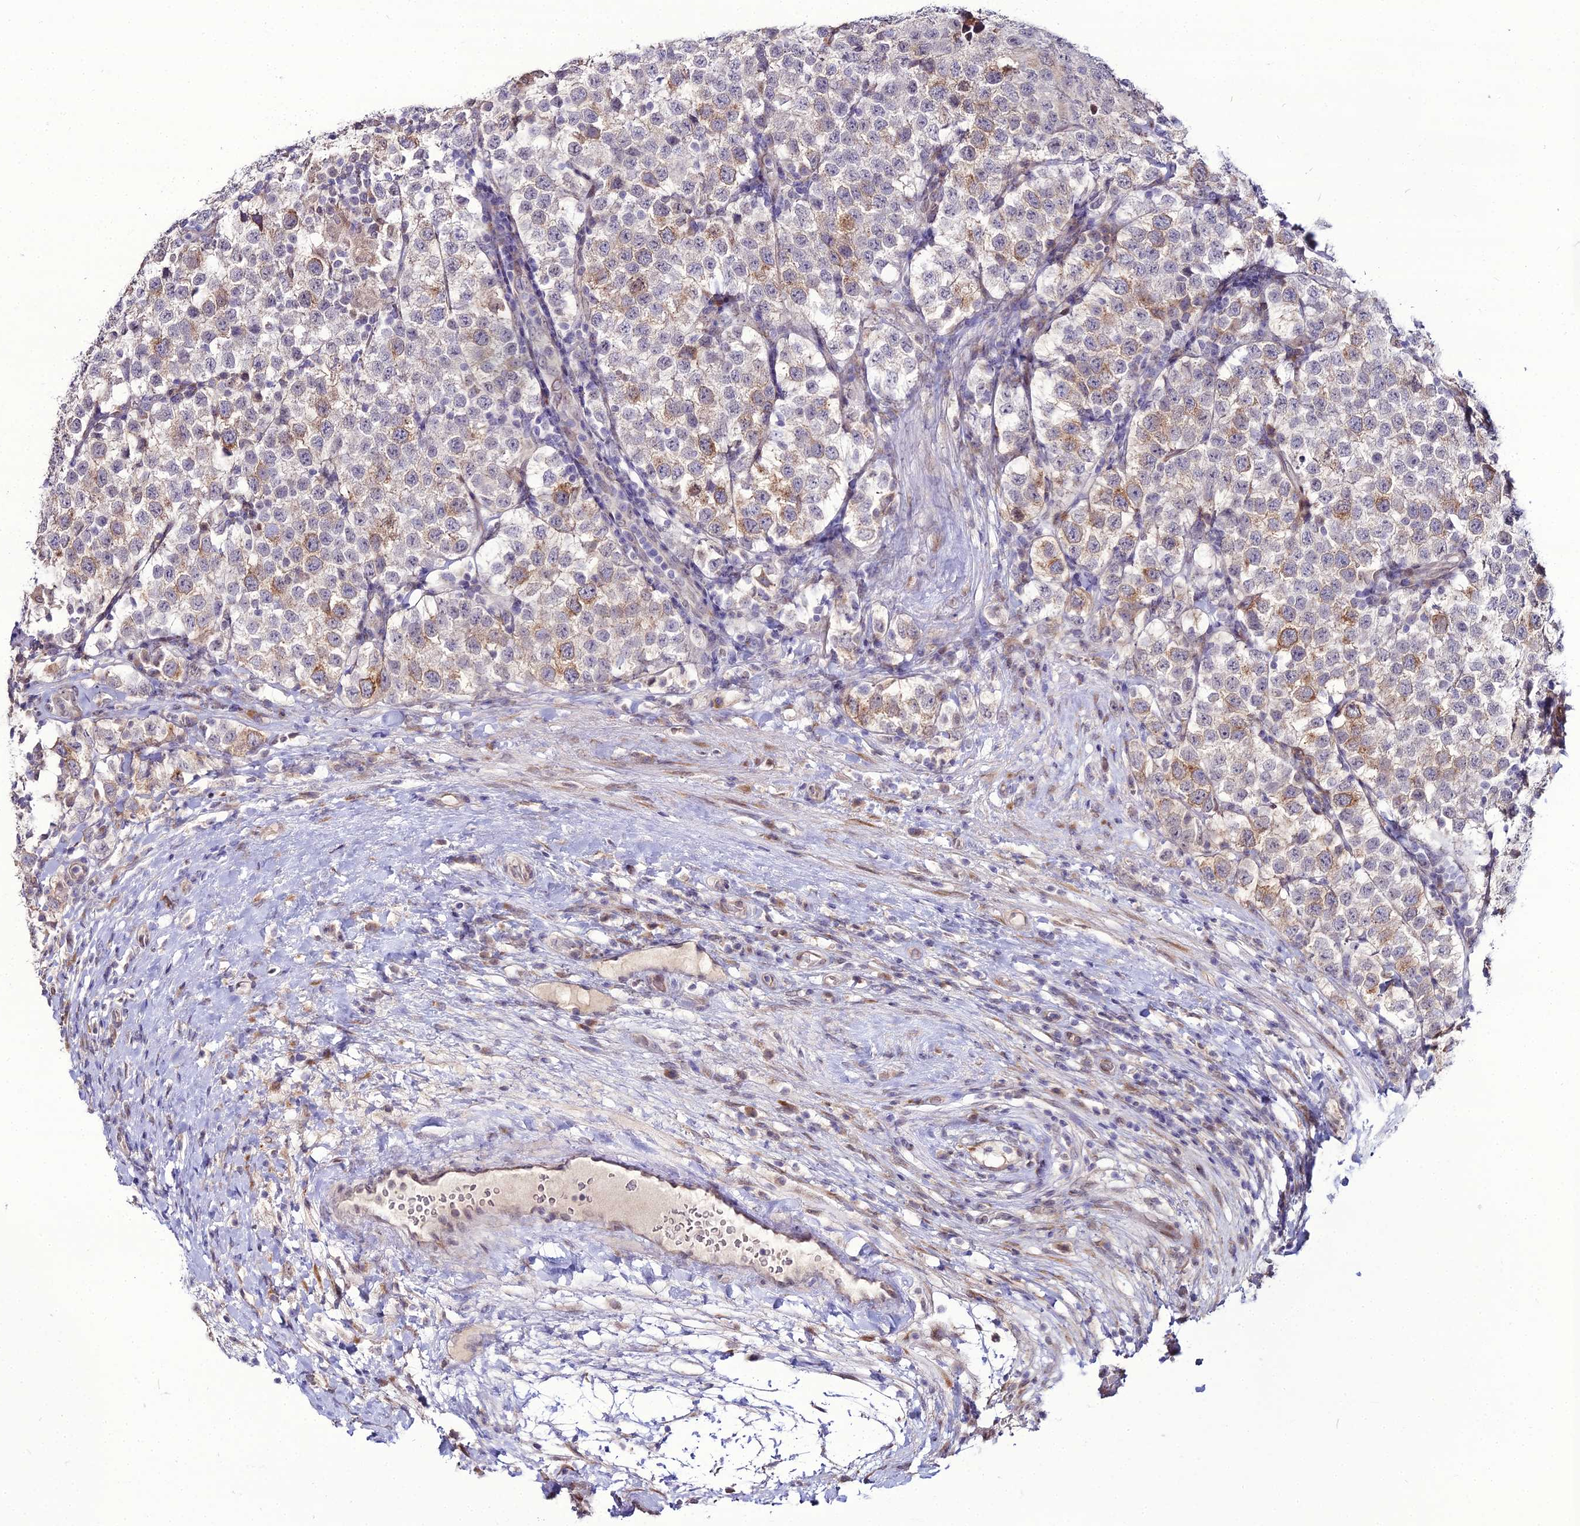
{"staining": {"intensity": "moderate", "quantity": "<25%", "location": "cytoplasmic/membranous"}, "tissue": "testis cancer", "cell_type": "Tumor cells", "image_type": "cancer", "snomed": [{"axis": "morphology", "description": "Seminoma, NOS"}, {"axis": "topography", "description": "Testis"}], "caption": "Tumor cells show low levels of moderate cytoplasmic/membranous expression in approximately <25% of cells in human testis cancer. Immunohistochemistry stains the protein of interest in brown and the nuclei are stained blue.", "gene": "TROAP", "patient": {"sex": "male", "age": 34}}